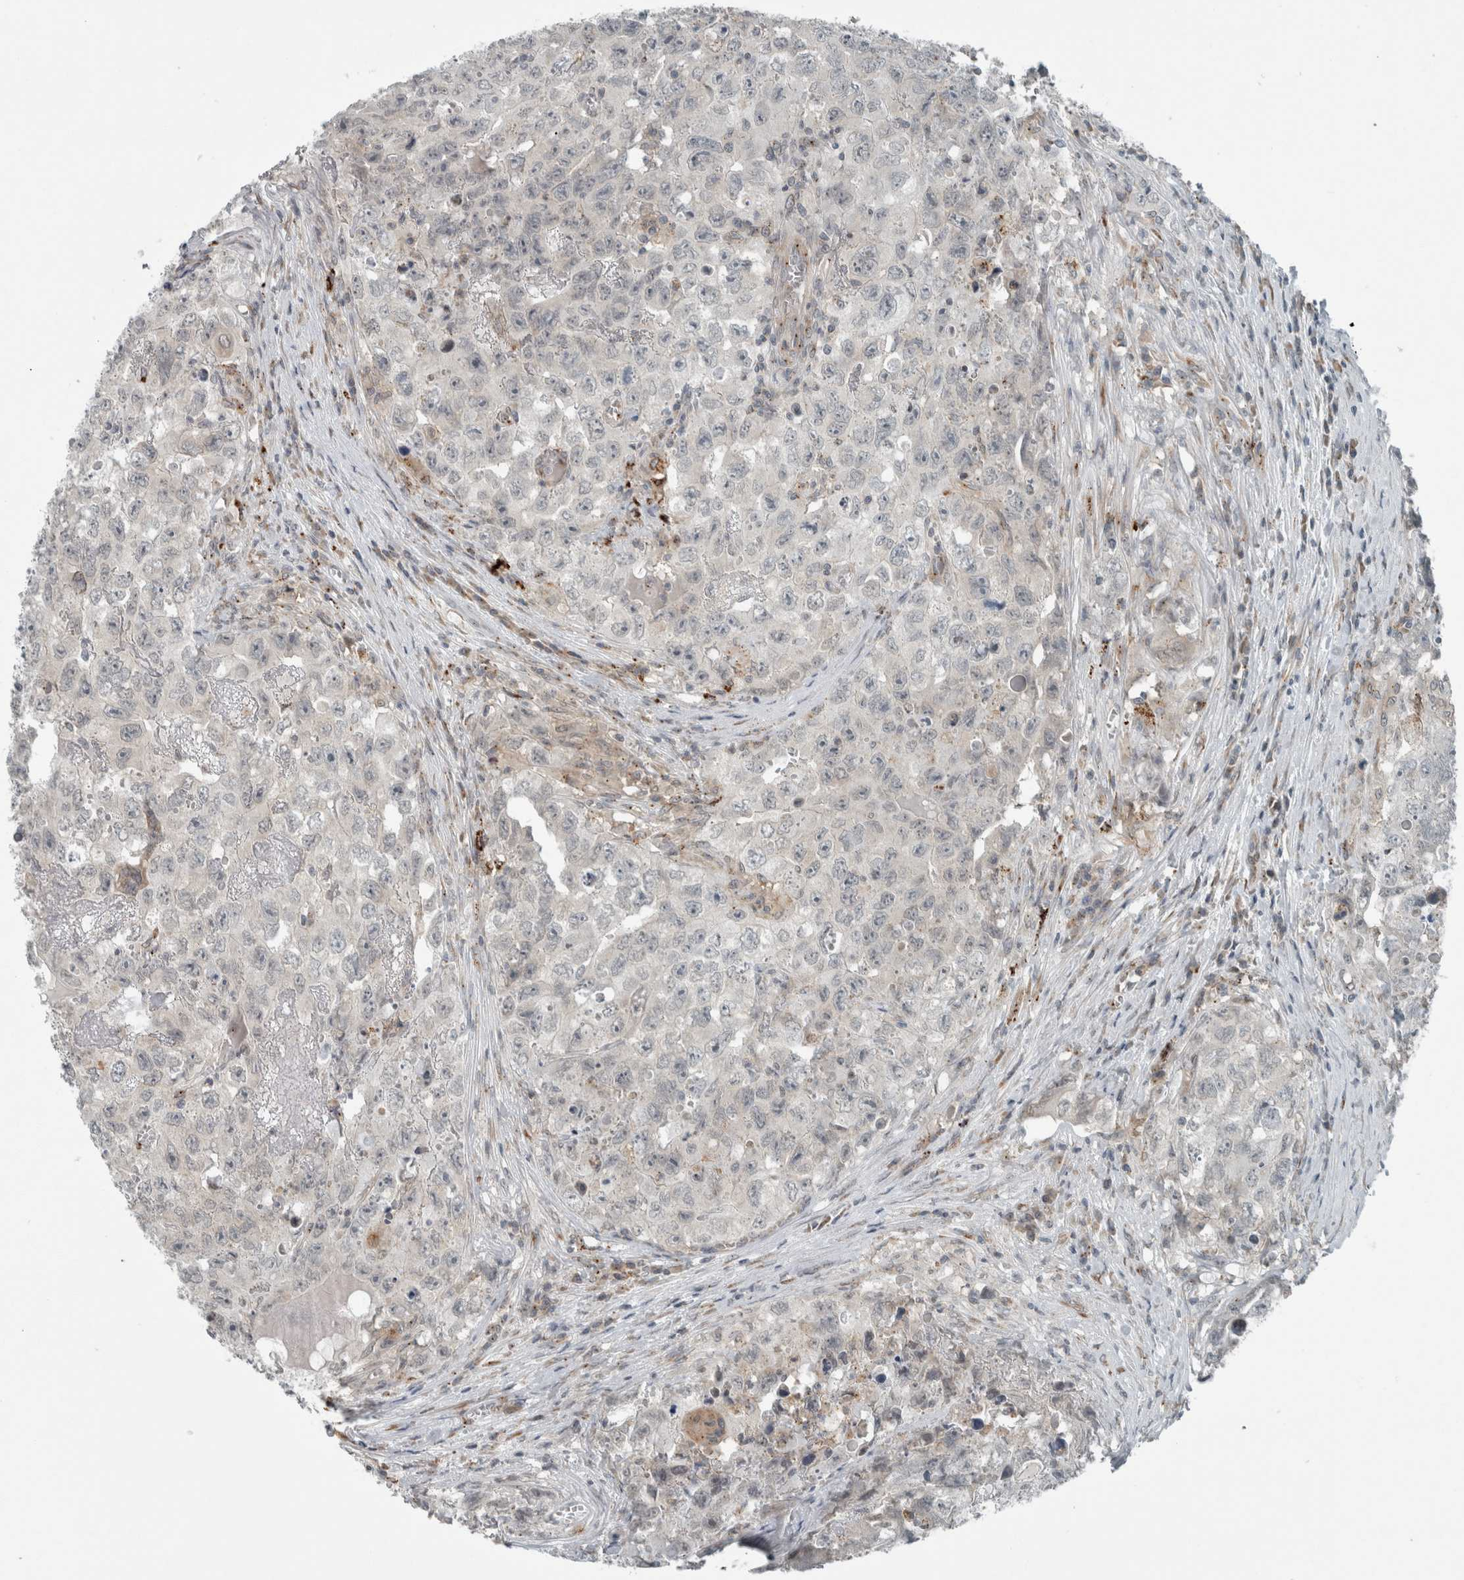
{"staining": {"intensity": "weak", "quantity": "<25%", "location": "cytoplasmic/membranous"}, "tissue": "testis cancer", "cell_type": "Tumor cells", "image_type": "cancer", "snomed": [{"axis": "morphology", "description": "Seminoma, NOS"}, {"axis": "morphology", "description": "Carcinoma, Embryonal, NOS"}, {"axis": "topography", "description": "Testis"}], "caption": "IHC of testis cancer displays no staining in tumor cells.", "gene": "KIF1C", "patient": {"sex": "male", "age": 43}}